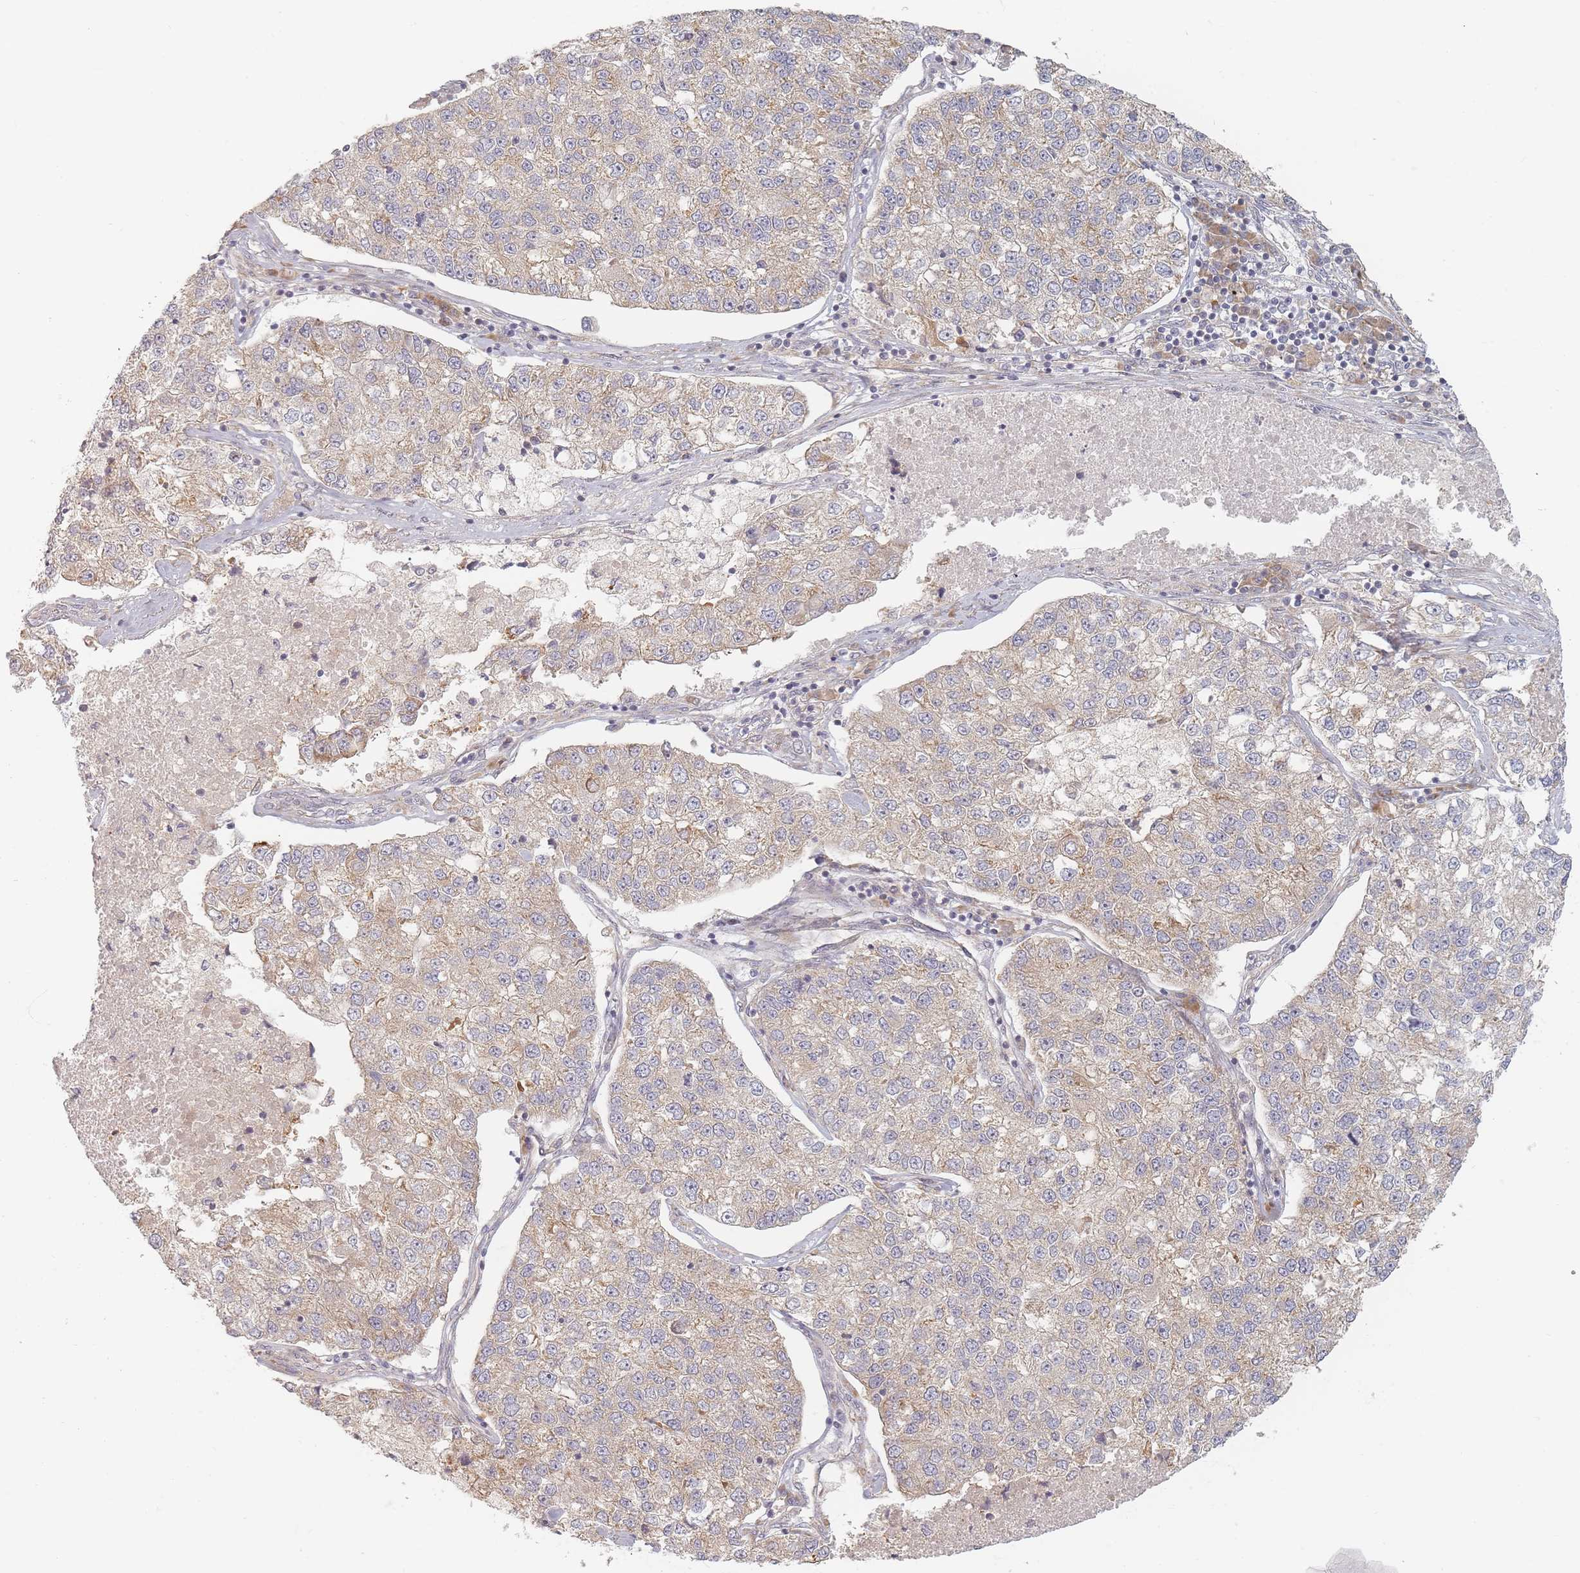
{"staining": {"intensity": "weak", "quantity": "25%-75%", "location": "cytoplasmic/membranous"}, "tissue": "lung cancer", "cell_type": "Tumor cells", "image_type": "cancer", "snomed": [{"axis": "morphology", "description": "Adenocarcinoma, NOS"}, {"axis": "topography", "description": "Lung"}], "caption": "A brown stain highlights weak cytoplasmic/membranous positivity of a protein in lung cancer tumor cells.", "gene": "ZKSCAN7", "patient": {"sex": "male", "age": 49}}